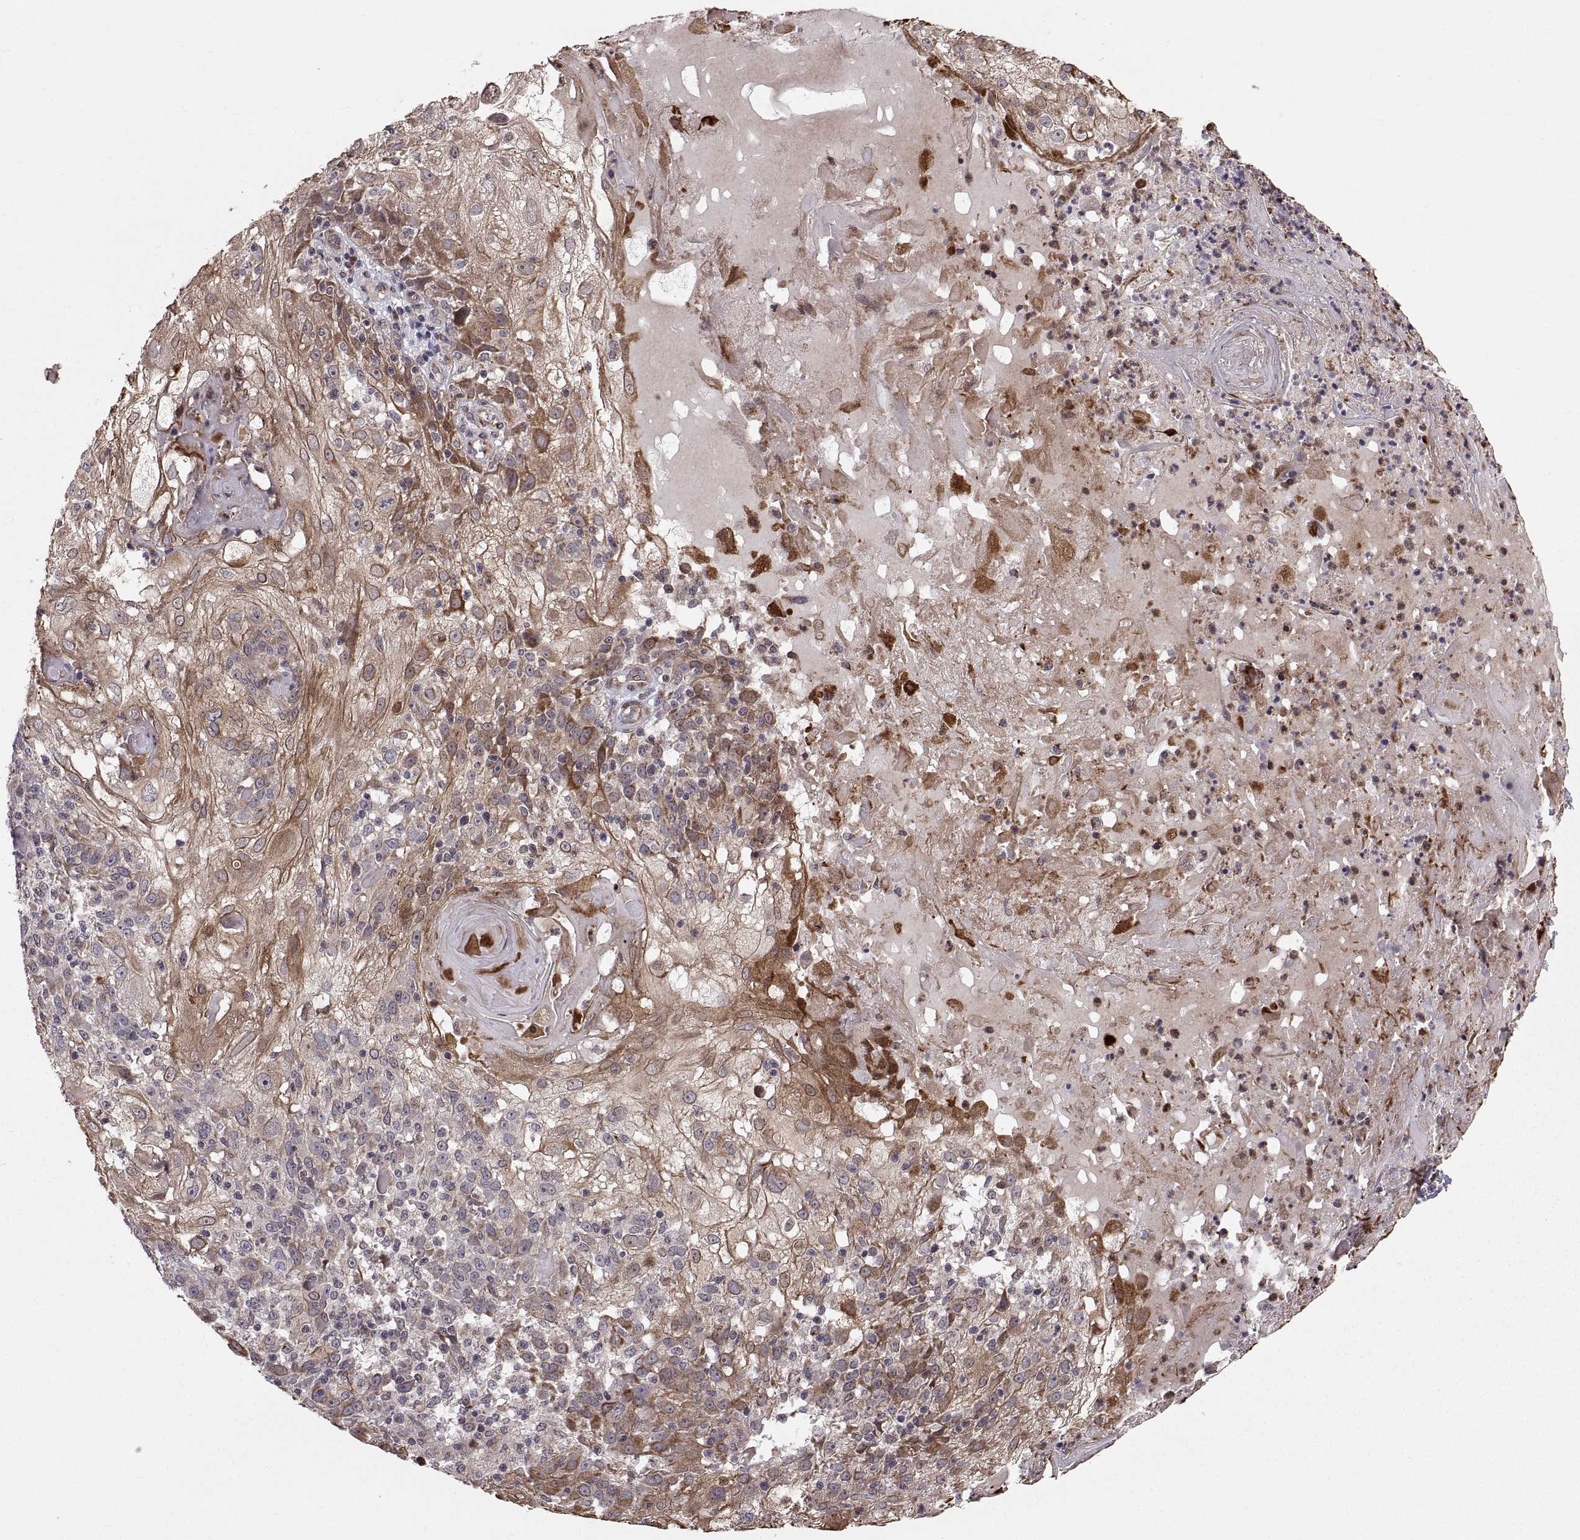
{"staining": {"intensity": "moderate", "quantity": "25%-75%", "location": "cytoplasmic/membranous"}, "tissue": "skin cancer", "cell_type": "Tumor cells", "image_type": "cancer", "snomed": [{"axis": "morphology", "description": "Normal tissue, NOS"}, {"axis": "morphology", "description": "Squamous cell carcinoma, NOS"}, {"axis": "topography", "description": "Skin"}], "caption": "DAB immunohistochemical staining of skin cancer (squamous cell carcinoma) exhibits moderate cytoplasmic/membranous protein staining in about 25%-75% of tumor cells.", "gene": "TESC", "patient": {"sex": "female", "age": 83}}